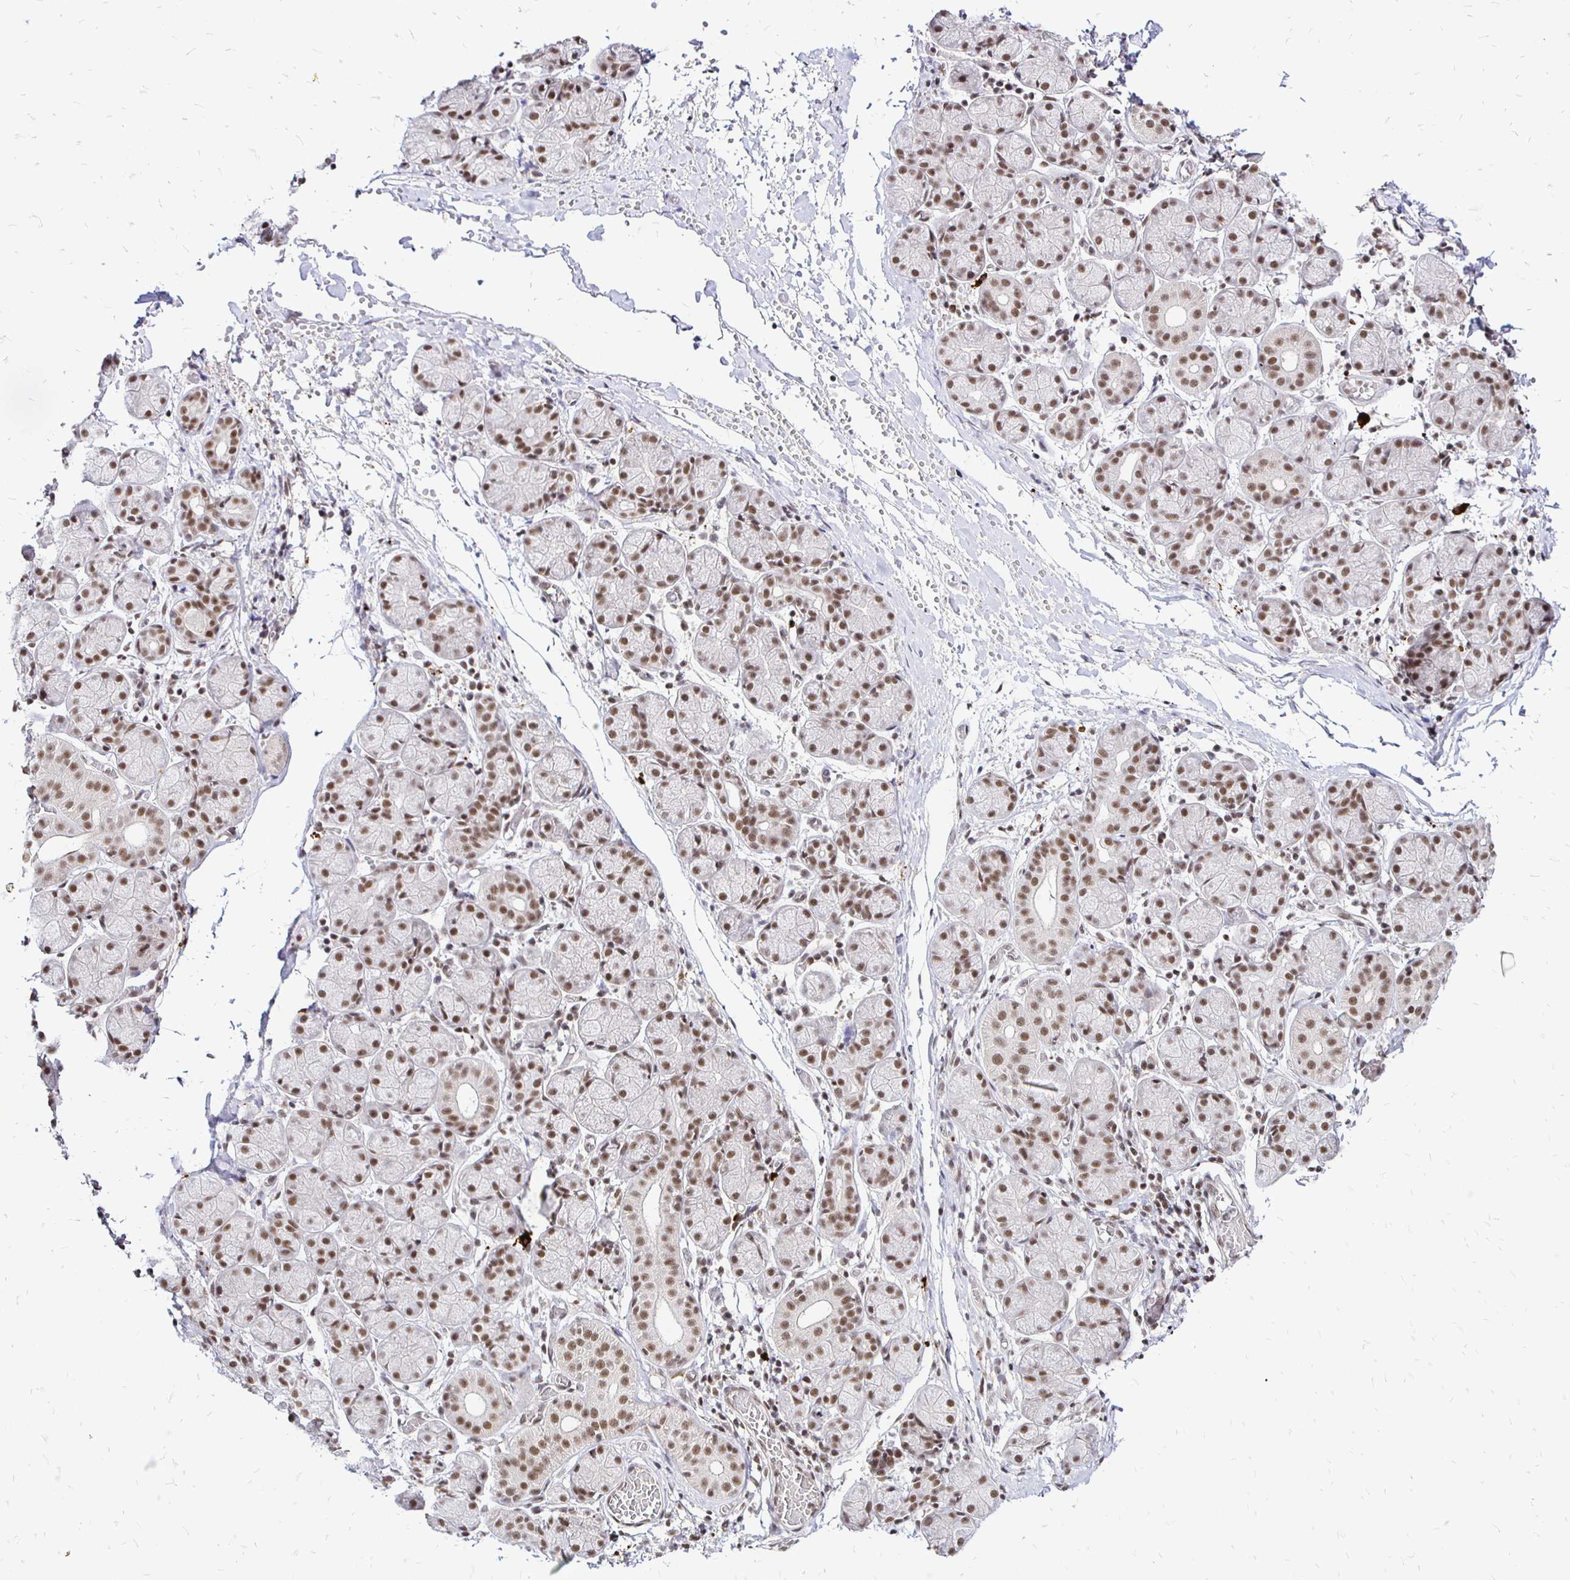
{"staining": {"intensity": "moderate", "quantity": ">75%", "location": "nuclear"}, "tissue": "salivary gland", "cell_type": "Glandular cells", "image_type": "normal", "snomed": [{"axis": "morphology", "description": "Normal tissue, NOS"}, {"axis": "topography", "description": "Salivary gland"}], "caption": "The immunohistochemical stain shows moderate nuclear expression in glandular cells of normal salivary gland.", "gene": "SIN3A", "patient": {"sex": "female", "age": 24}}